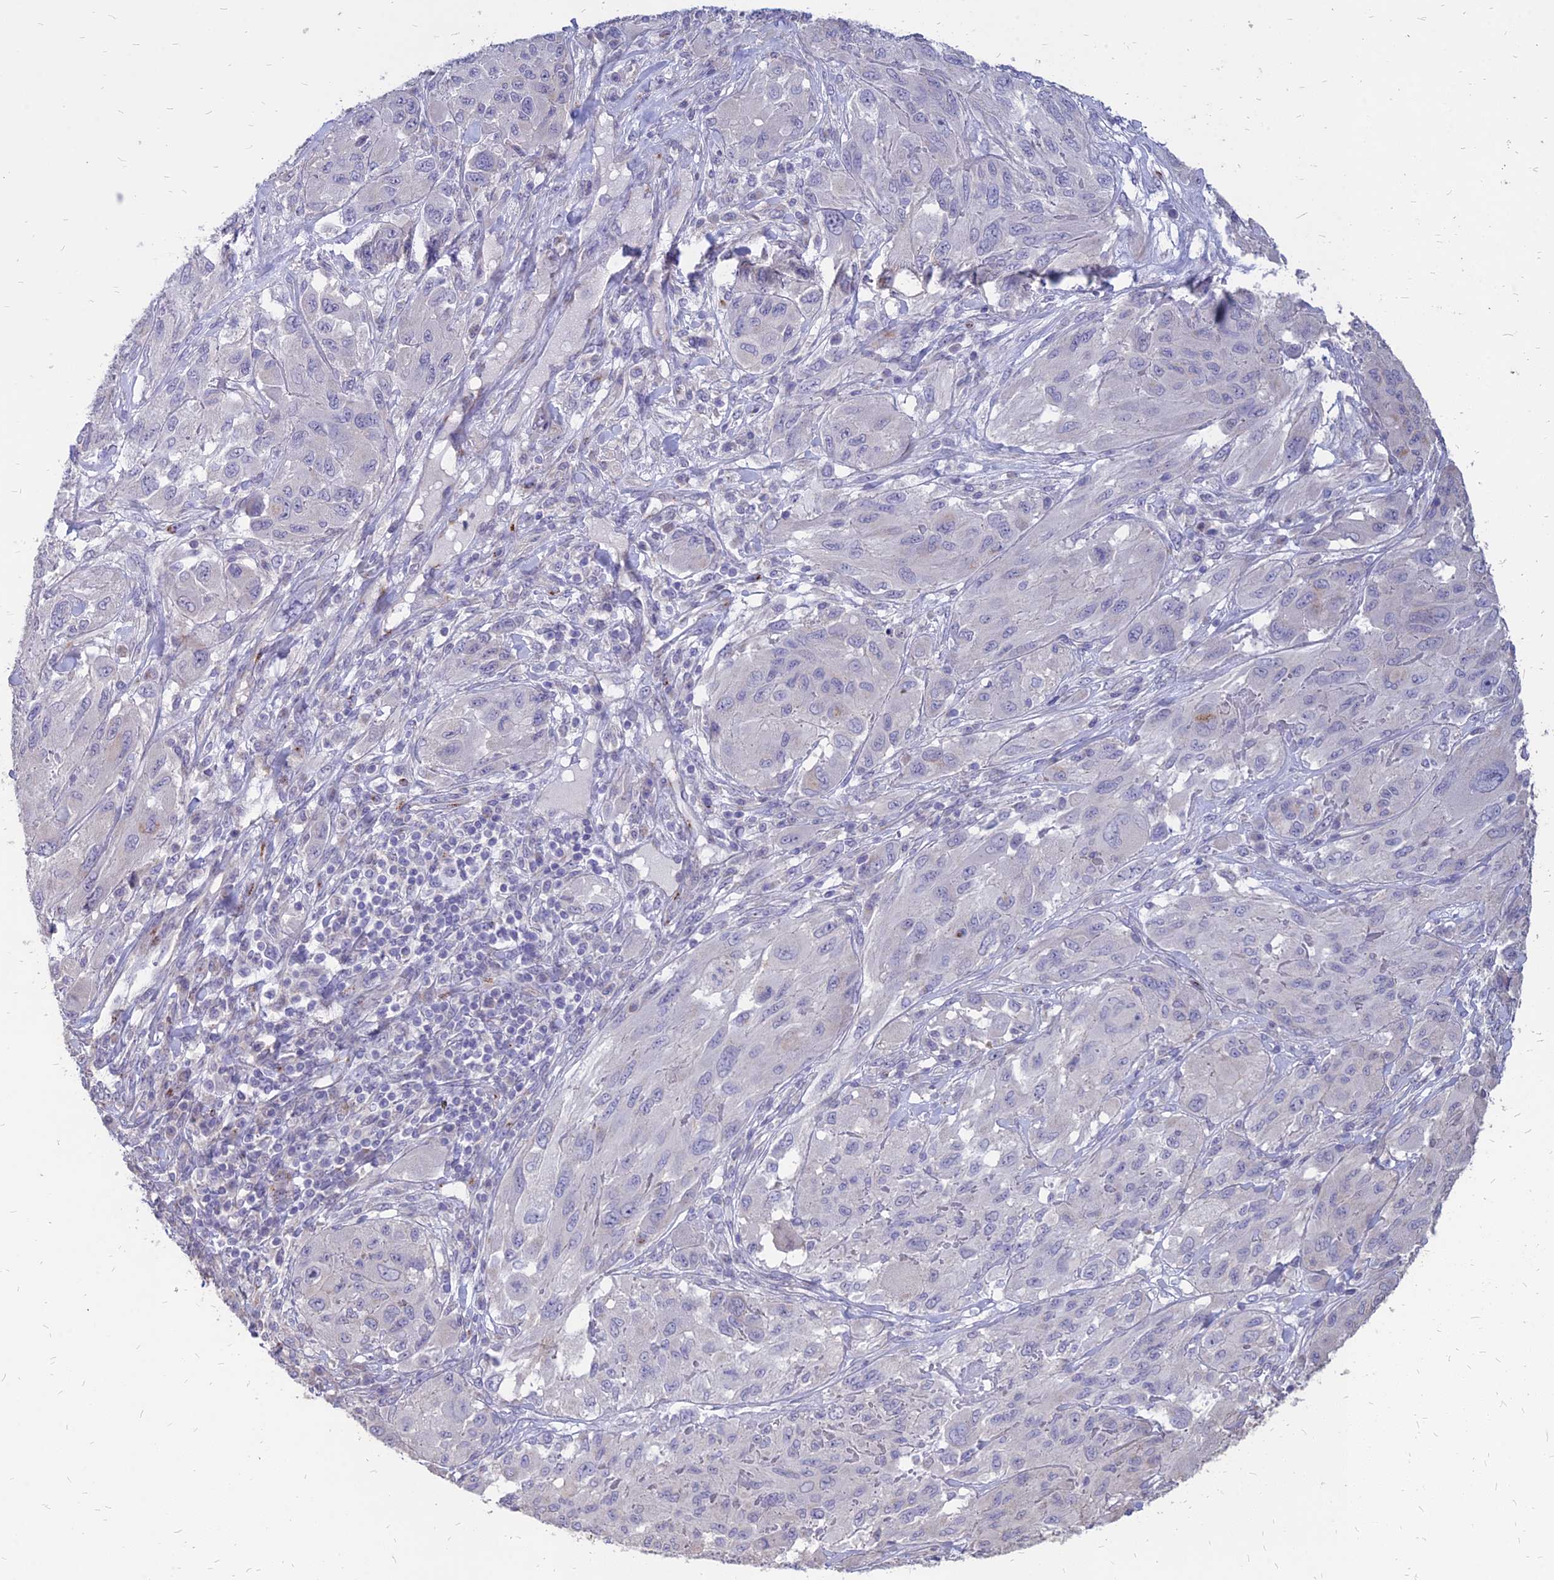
{"staining": {"intensity": "negative", "quantity": "none", "location": "none"}, "tissue": "melanoma", "cell_type": "Tumor cells", "image_type": "cancer", "snomed": [{"axis": "morphology", "description": "Malignant melanoma, NOS"}, {"axis": "topography", "description": "Skin"}], "caption": "This is a micrograph of immunohistochemistry staining of malignant melanoma, which shows no expression in tumor cells.", "gene": "ST3GAL6", "patient": {"sex": "female", "age": 91}}